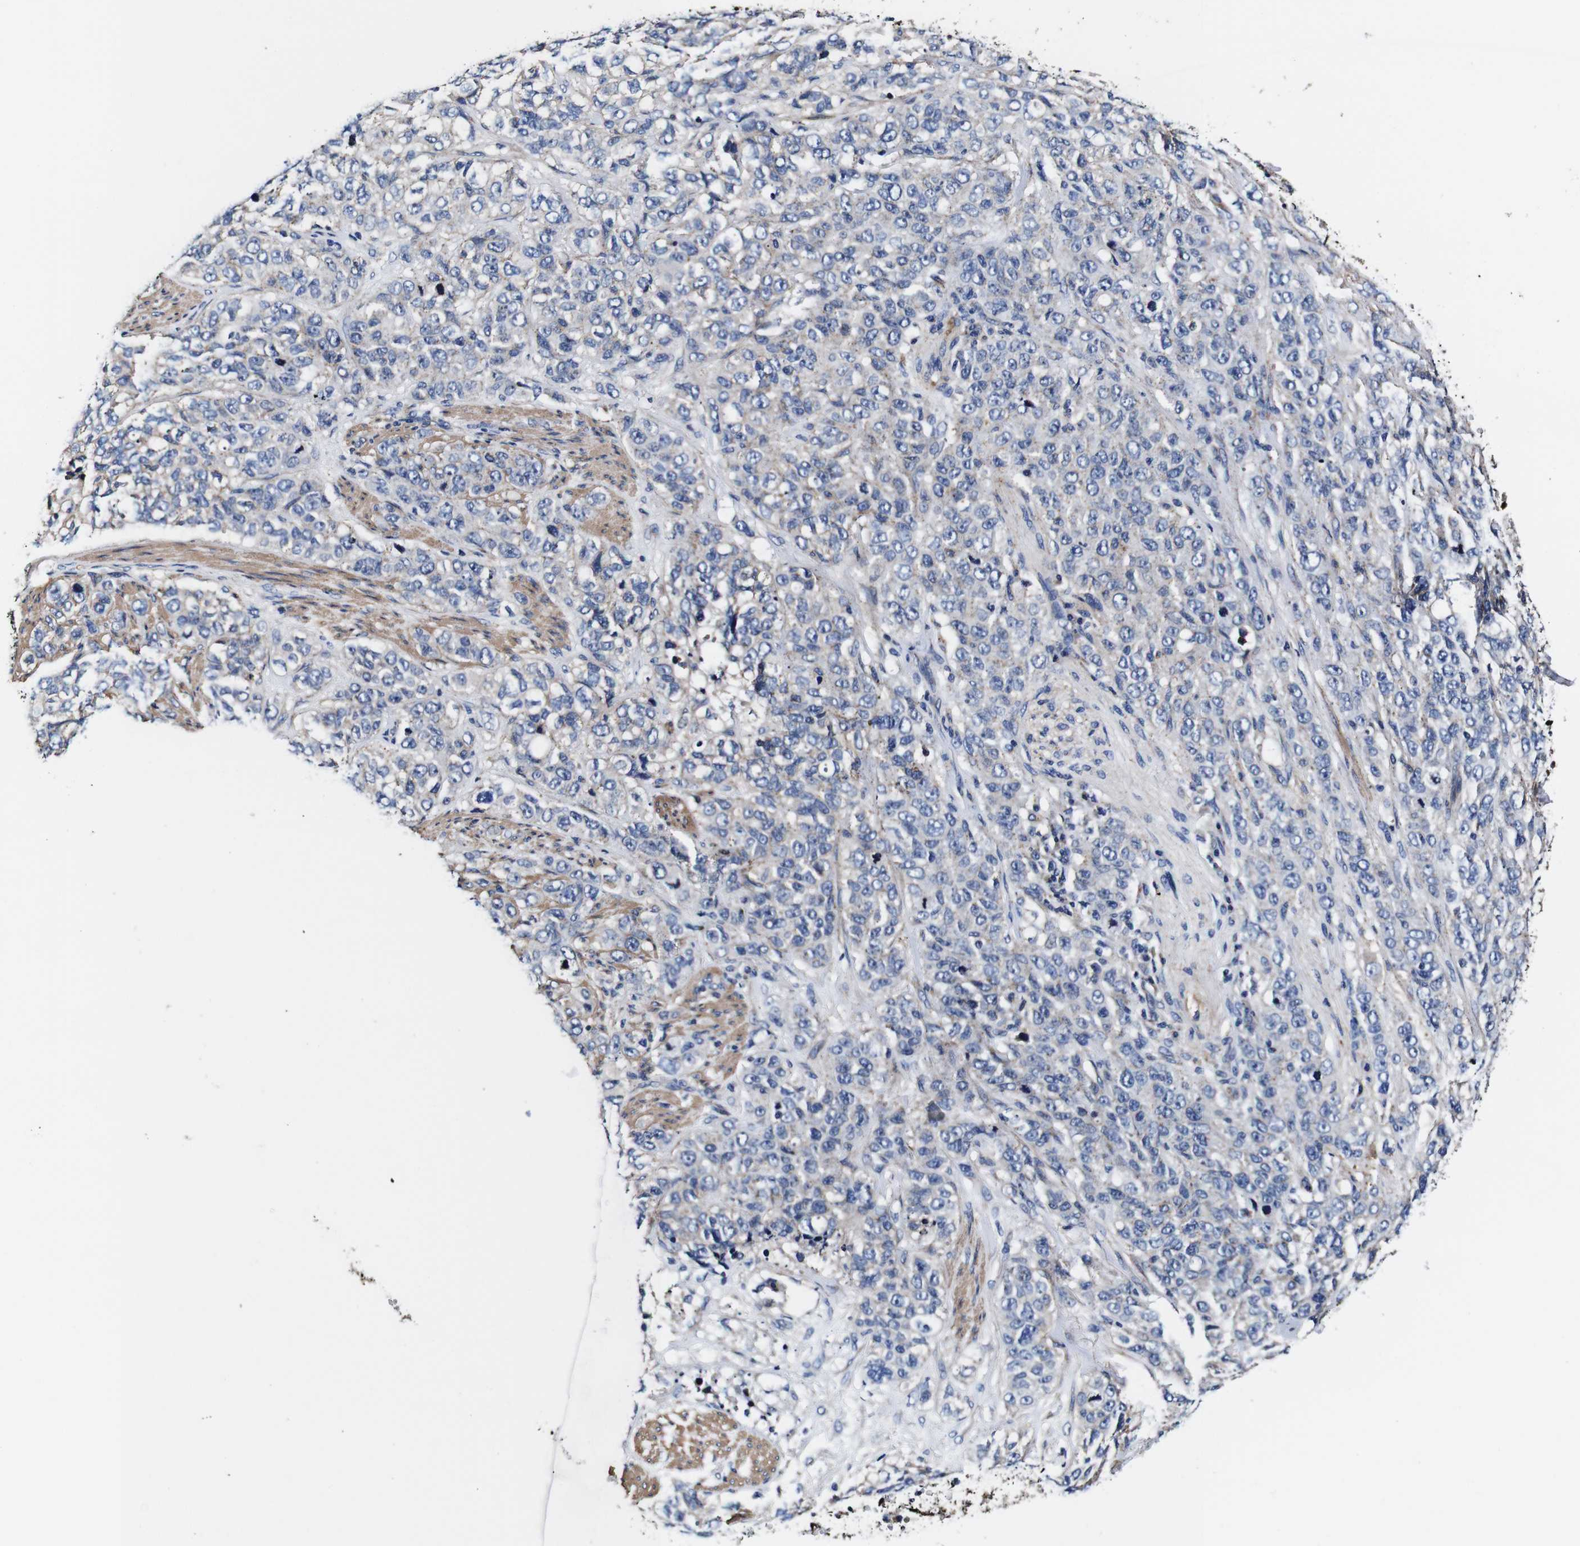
{"staining": {"intensity": "negative", "quantity": "none", "location": "none"}, "tissue": "stomach cancer", "cell_type": "Tumor cells", "image_type": "cancer", "snomed": [{"axis": "morphology", "description": "Adenocarcinoma, NOS"}, {"axis": "topography", "description": "Stomach"}], "caption": "IHC micrograph of human adenocarcinoma (stomach) stained for a protein (brown), which demonstrates no expression in tumor cells.", "gene": "PDCD6IP", "patient": {"sex": "male", "age": 48}}